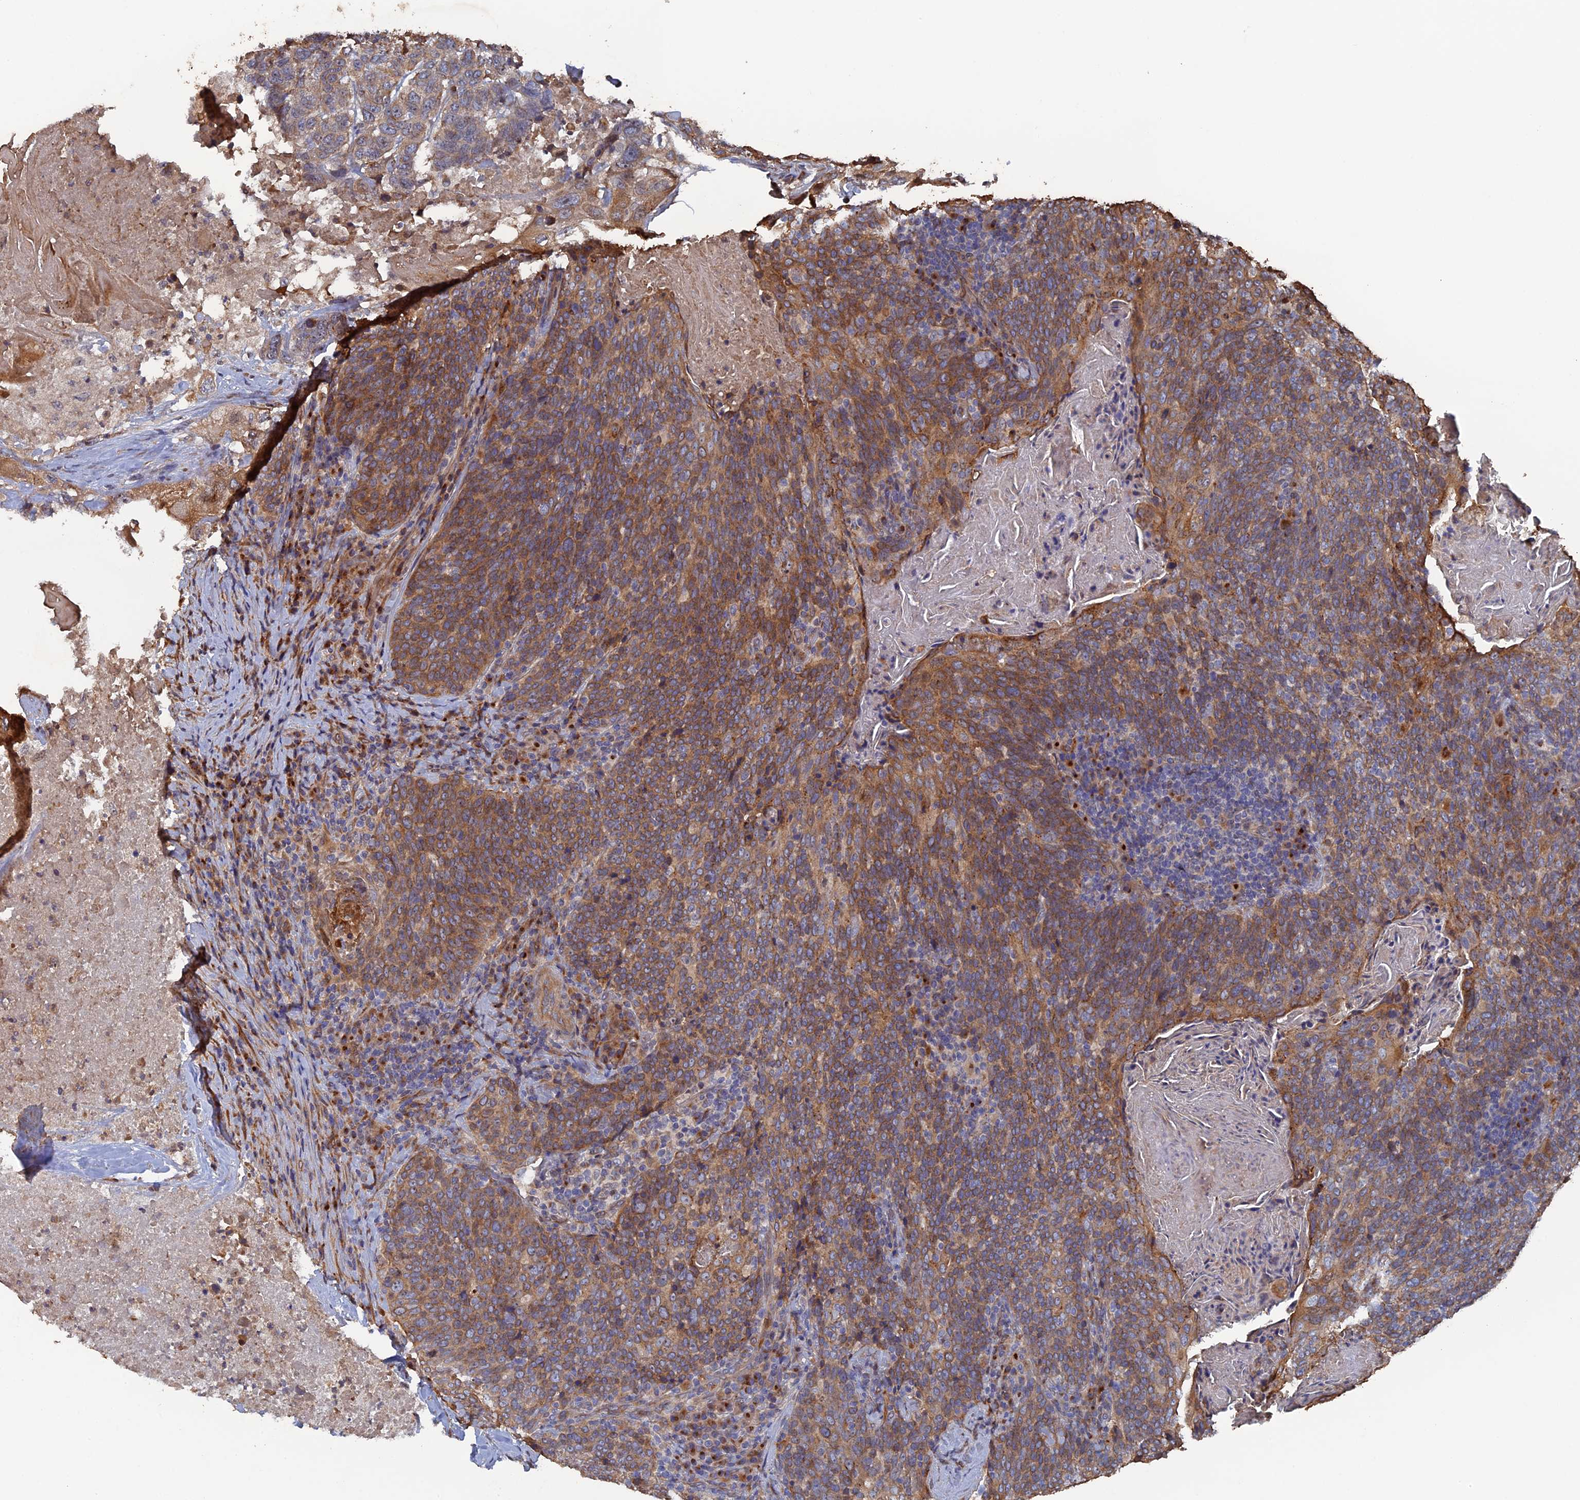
{"staining": {"intensity": "moderate", "quantity": "25%-75%", "location": "cytoplasmic/membranous"}, "tissue": "head and neck cancer", "cell_type": "Tumor cells", "image_type": "cancer", "snomed": [{"axis": "morphology", "description": "Squamous cell carcinoma, NOS"}, {"axis": "morphology", "description": "Squamous cell carcinoma, metastatic, NOS"}, {"axis": "topography", "description": "Lymph node"}, {"axis": "topography", "description": "Head-Neck"}], "caption": "IHC of head and neck cancer (squamous cell carcinoma) exhibits medium levels of moderate cytoplasmic/membranous positivity in approximately 25%-75% of tumor cells.", "gene": "VPS37C", "patient": {"sex": "male", "age": 62}}